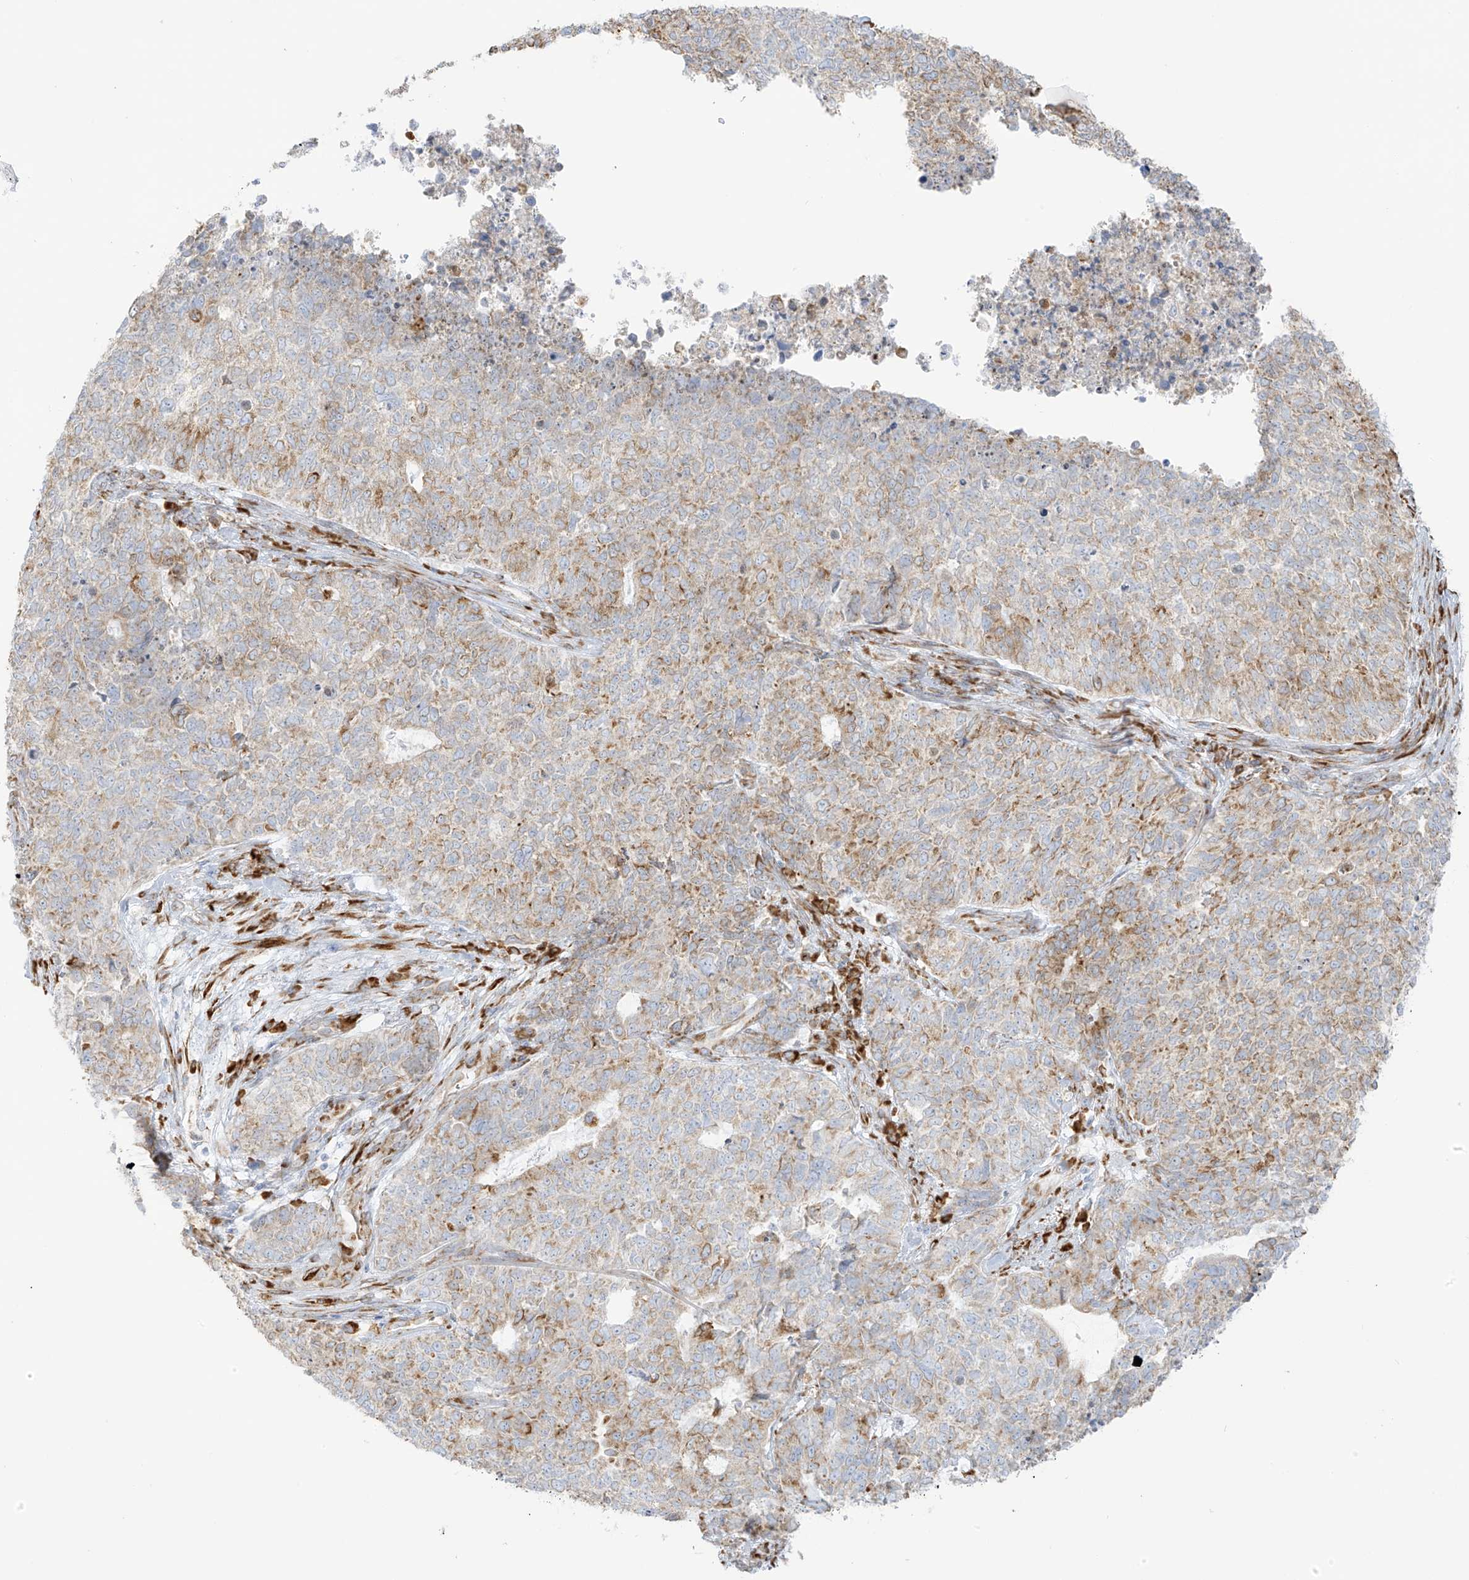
{"staining": {"intensity": "weak", "quantity": "25%-75%", "location": "cytoplasmic/membranous"}, "tissue": "cervical cancer", "cell_type": "Tumor cells", "image_type": "cancer", "snomed": [{"axis": "morphology", "description": "Squamous cell carcinoma, NOS"}, {"axis": "topography", "description": "Cervix"}], "caption": "A micrograph showing weak cytoplasmic/membranous staining in approximately 25%-75% of tumor cells in cervical cancer, as visualized by brown immunohistochemical staining.", "gene": "LRRC59", "patient": {"sex": "female", "age": 63}}